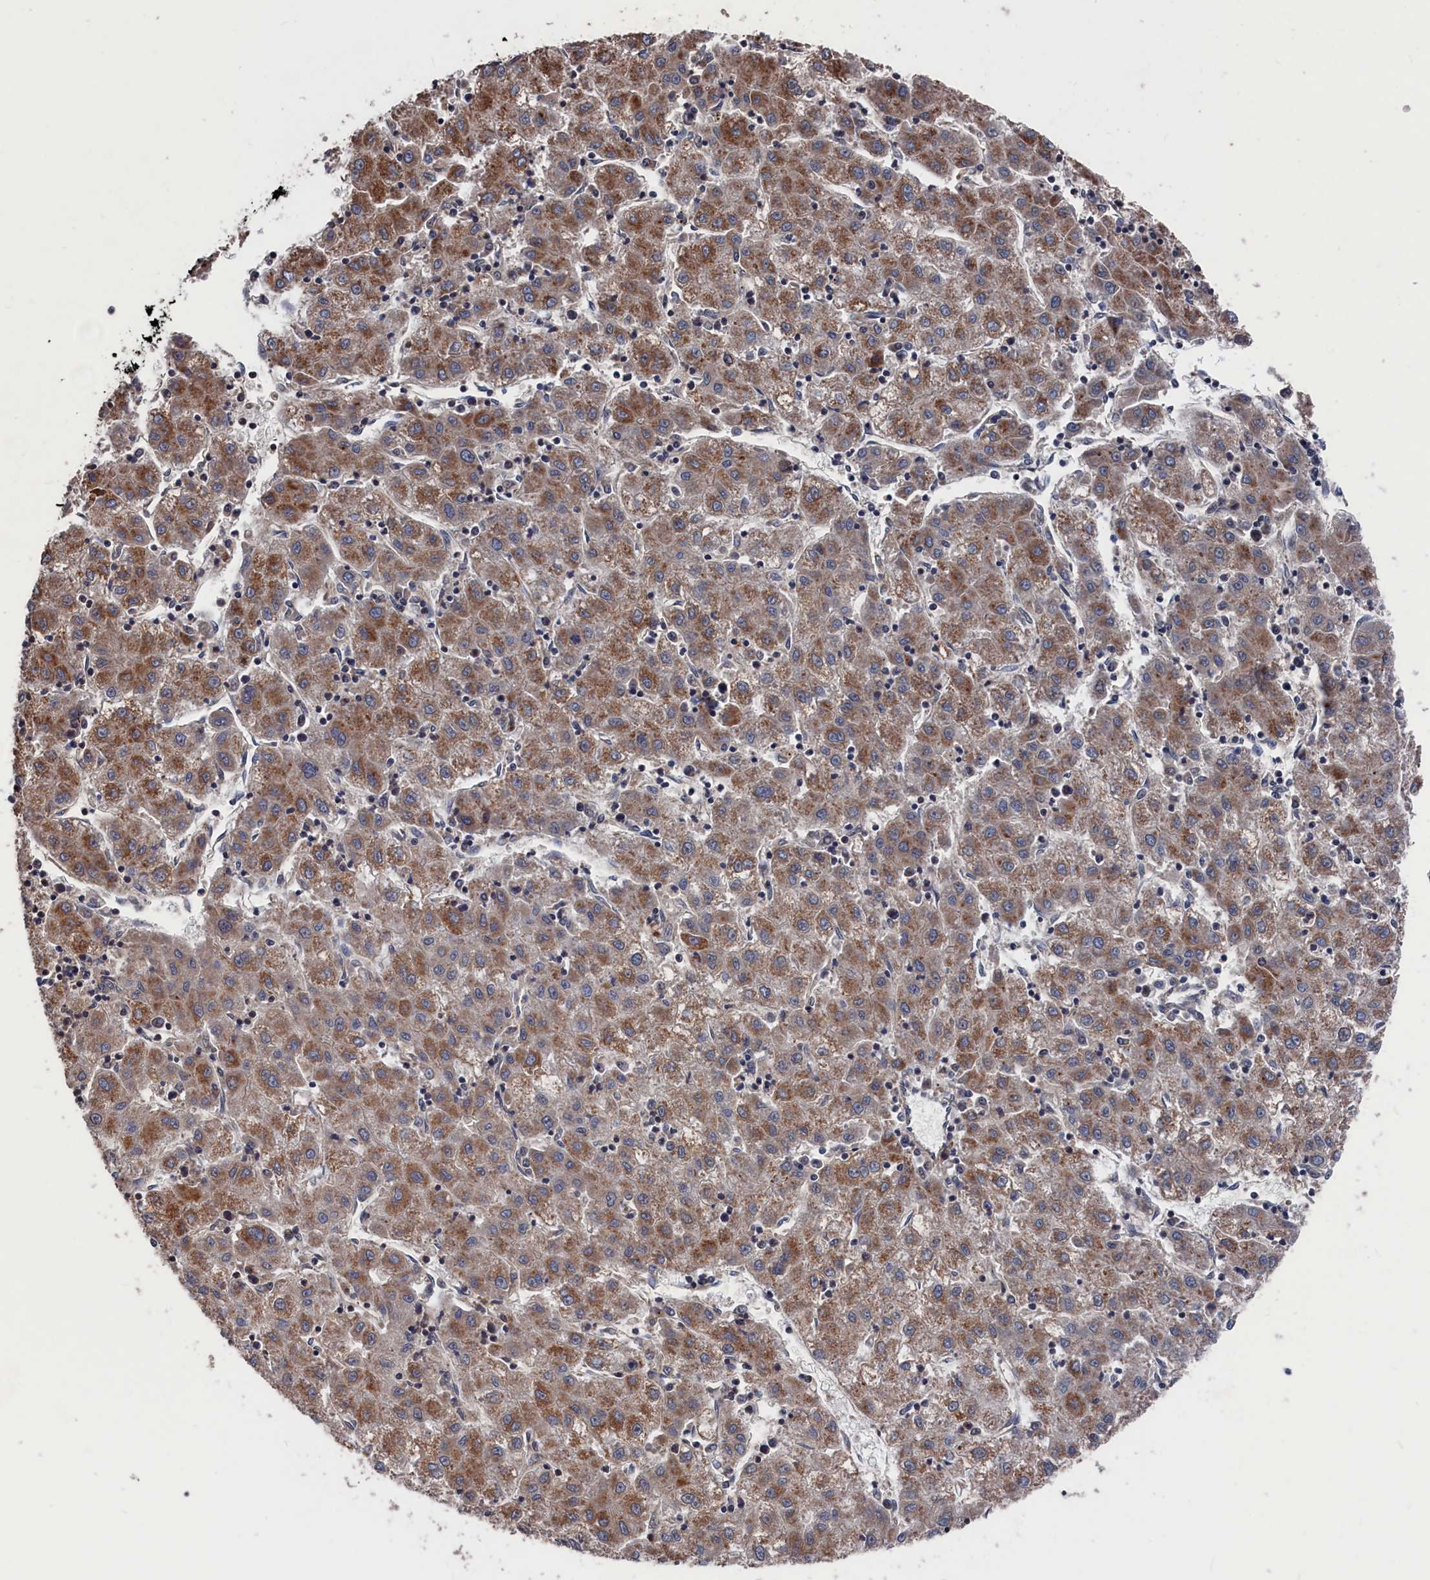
{"staining": {"intensity": "moderate", "quantity": ">75%", "location": "cytoplasmic/membranous"}, "tissue": "liver cancer", "cell_type": "Tumor cells", "image_type": "cancer", "snomed": [{"axis": "morphology", "description": "Carcinoma, Hepatocellular, NOS"}, {"axis": "topography", "description": "Liver"}], "caption": "Human liver cancer stained with a protein marker demonstrates moderate staining in tumor cells.", "gene": "PDE12", "patient": {"sex": "male", "age": 72}}